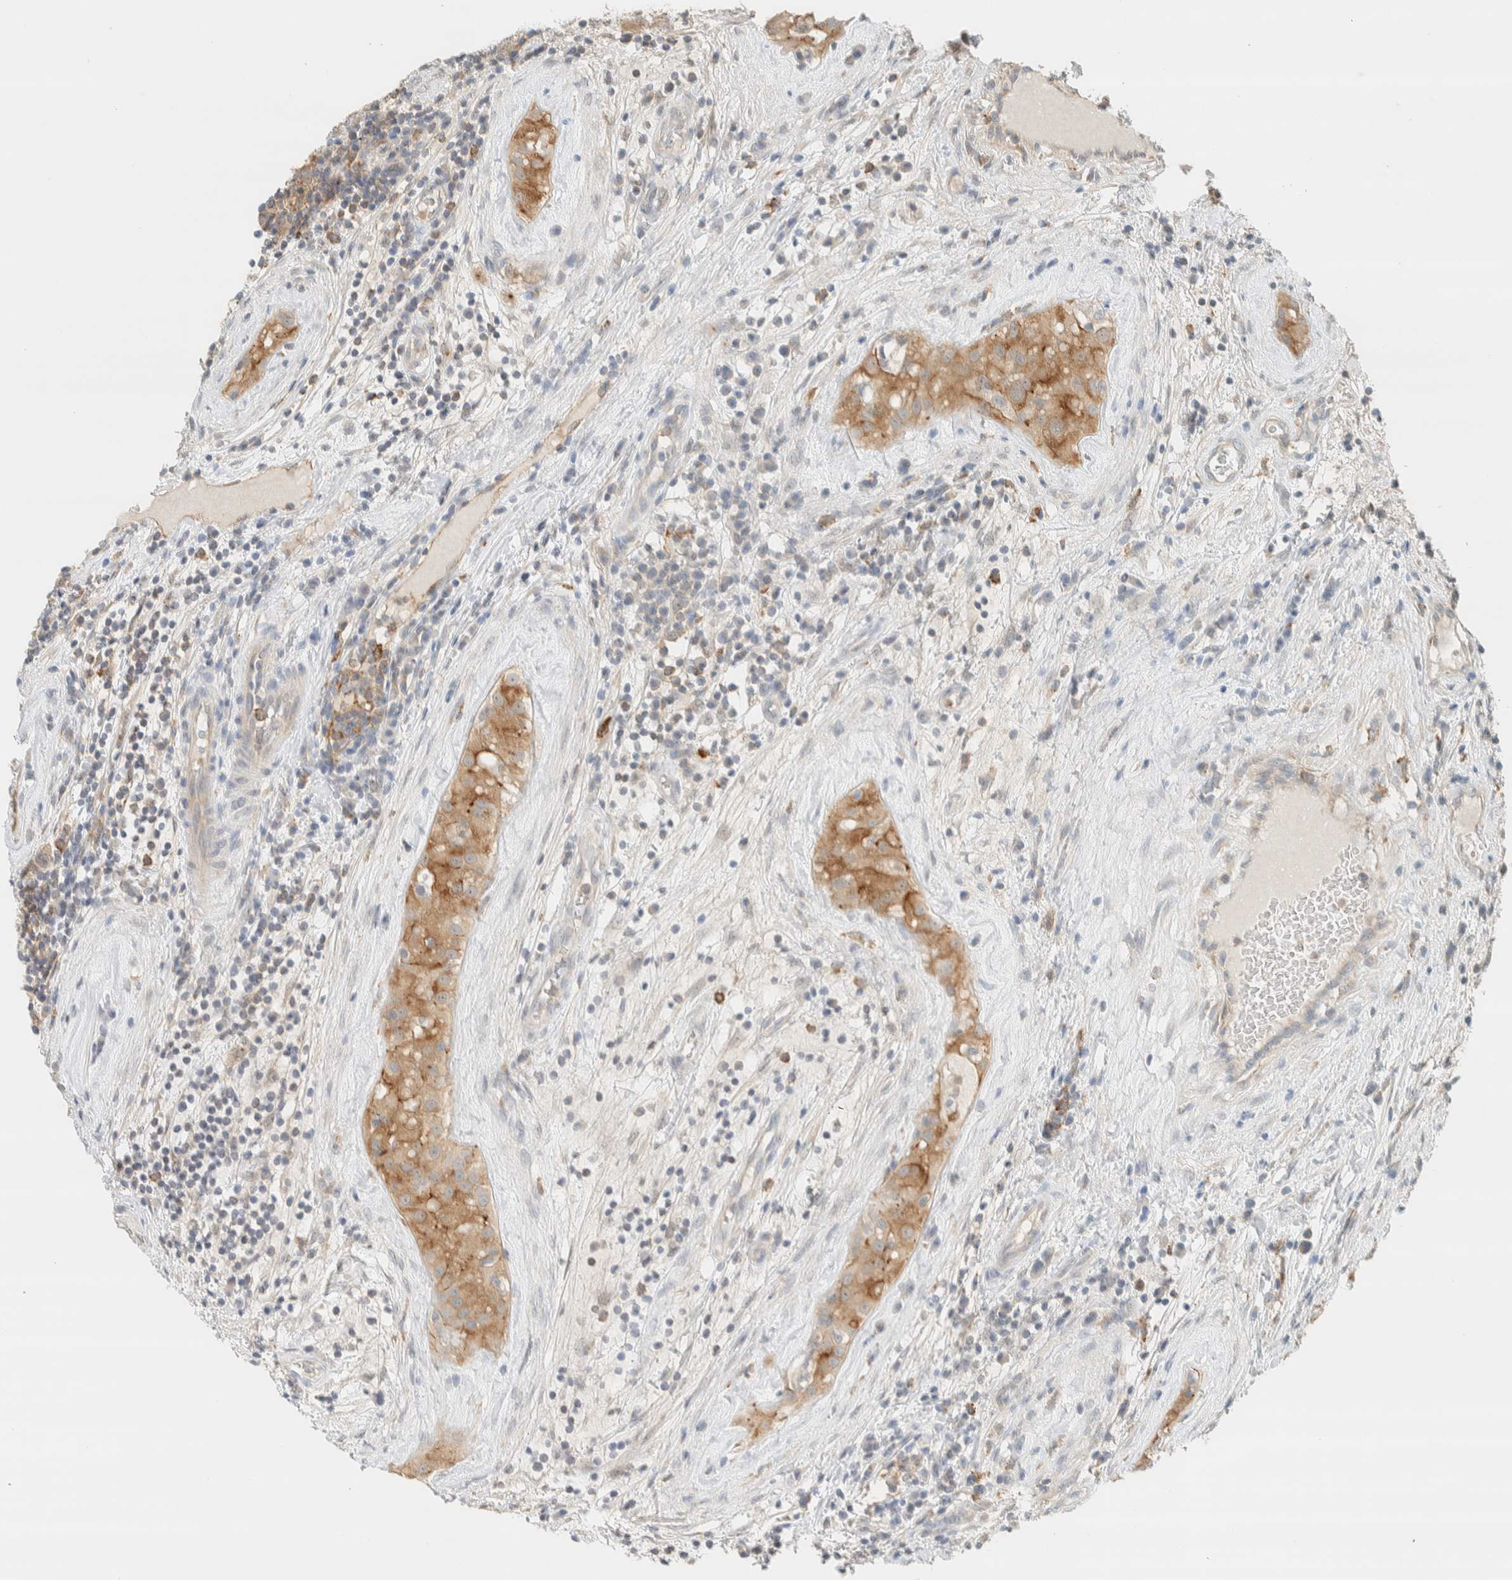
{"staining": {"intensity": "moderate", "quantity": ">75%", "location": "cytoplasmic/membranous"}, "tissue": "testis cancer", "cell_type": "Tumor cells", "image_type": "cancer", "snomed": [{"axis": "morphology", "description": "Seminoma, NOS"}, {"axis": "morphology", "description": "Carcinoma, Embryonal, NOS"}, {"axis": "topography", "description": "Testis"}], "caption": "Tumor cells exhibit medium levels of moderate cytoplasmic/membranous positivity in approximately >75% of cells in testis embryonal carcinoma. (Stains: DAB in brown, nuclei in blue, Microscopy: brightfield microscopy at high magnification).", "gene": "RAB11FIP1", "patient": {"sex": "male", "age": 28}}